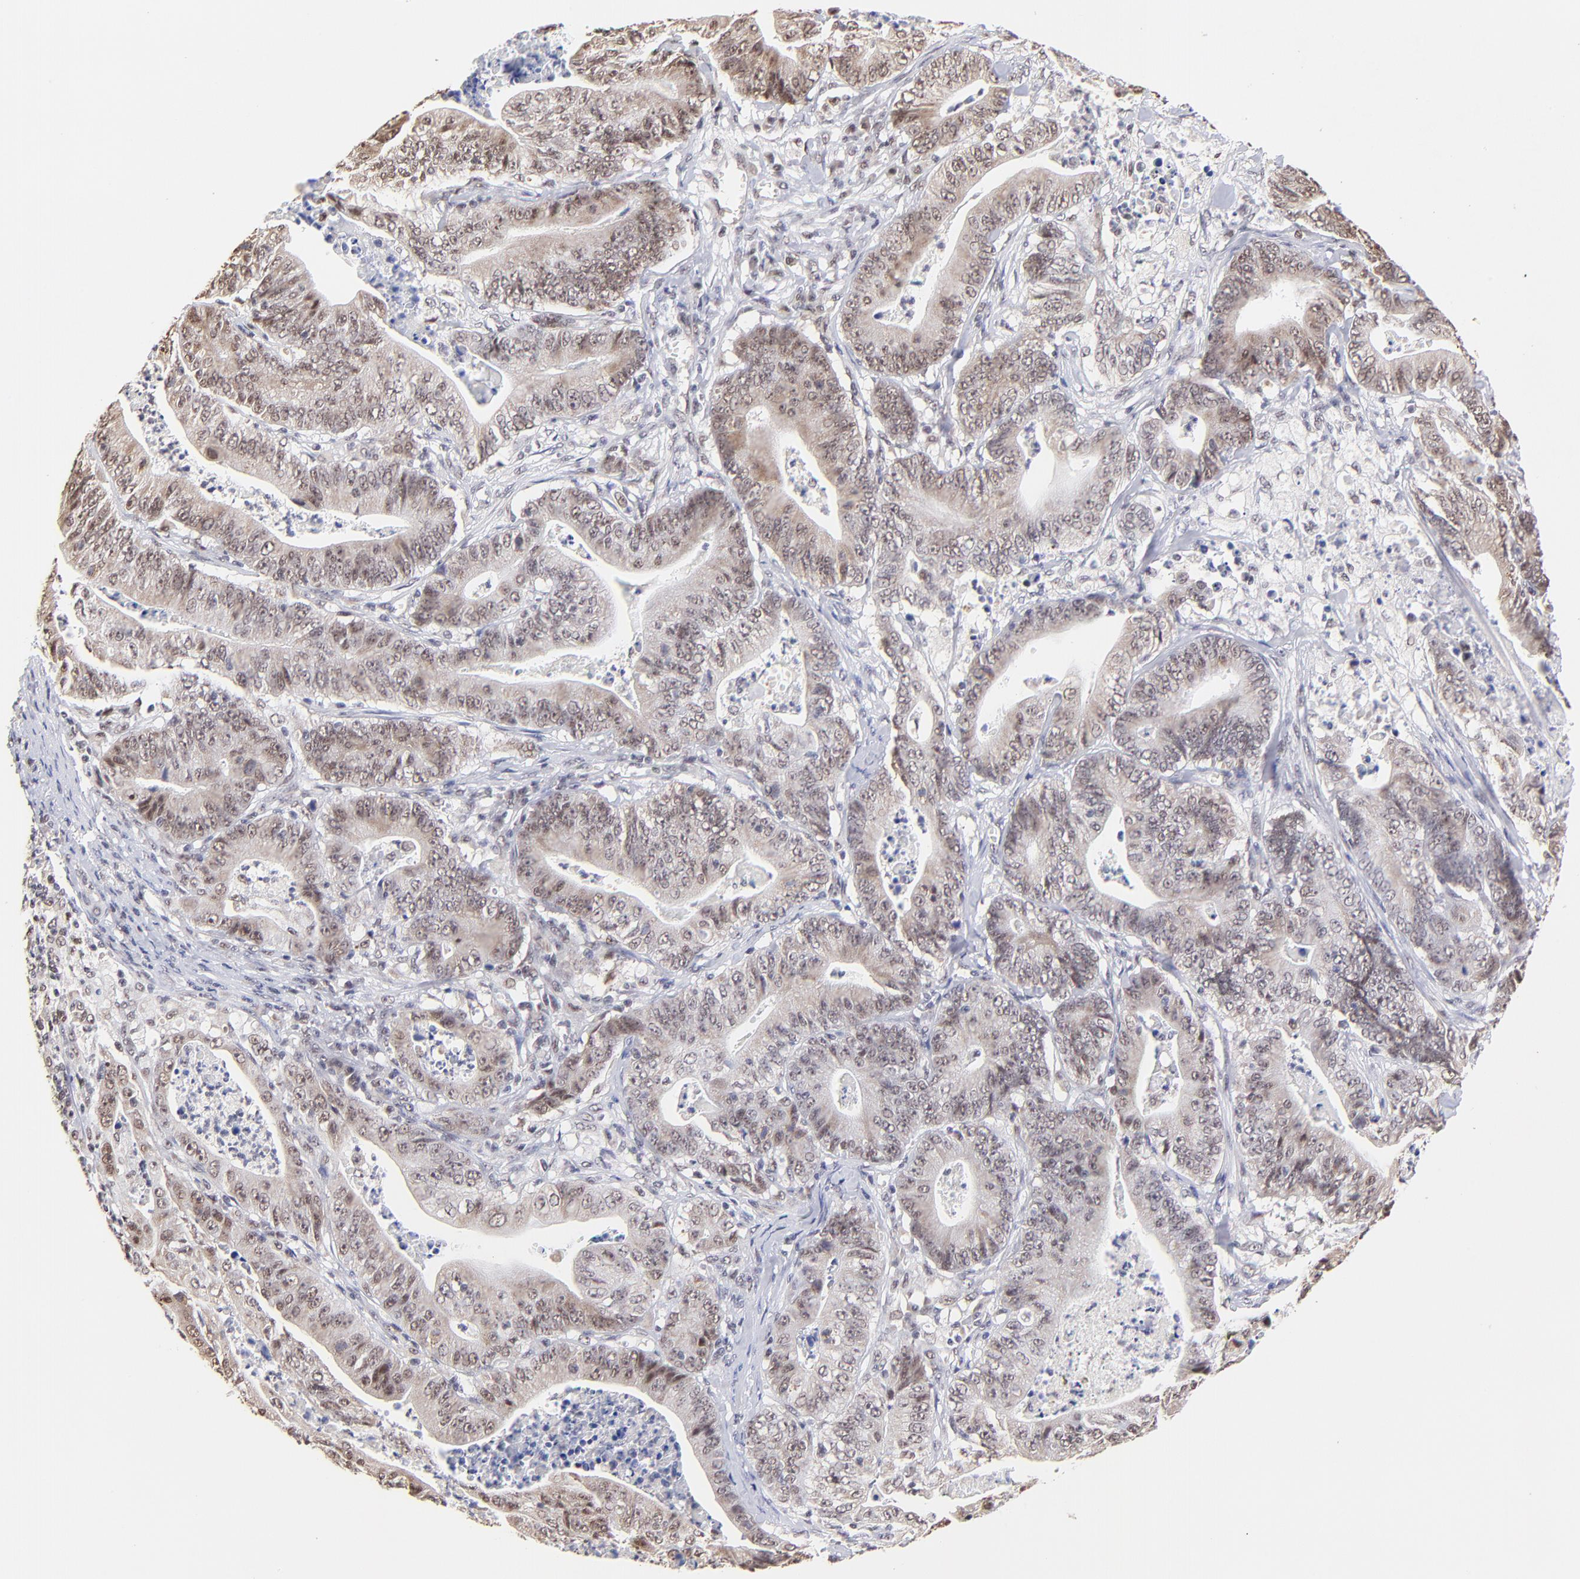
{"staining": {"intensity": "weak", "quantity": ">75%", "location": "cytoplasmic/membranous,nuclear"}, "tissue": "stomach cancer", "cell_type": "Tumor cells", "image_type": "cancer", "snomed": [{"axis": "morphology", "description": "Adenocarcinoma, NOS"}, {"axis": "topography", "description": "Stomach, lower"}], "caption": "Stomach cancer (adenocarcinoma) stained with a brown dye demonstrates weak cytoplasmic/membranous and nuclear positive positivity in about >75% of tumor cells.", "gene": "ZNF670", "patient": {"sex": "female", "age": 86}}